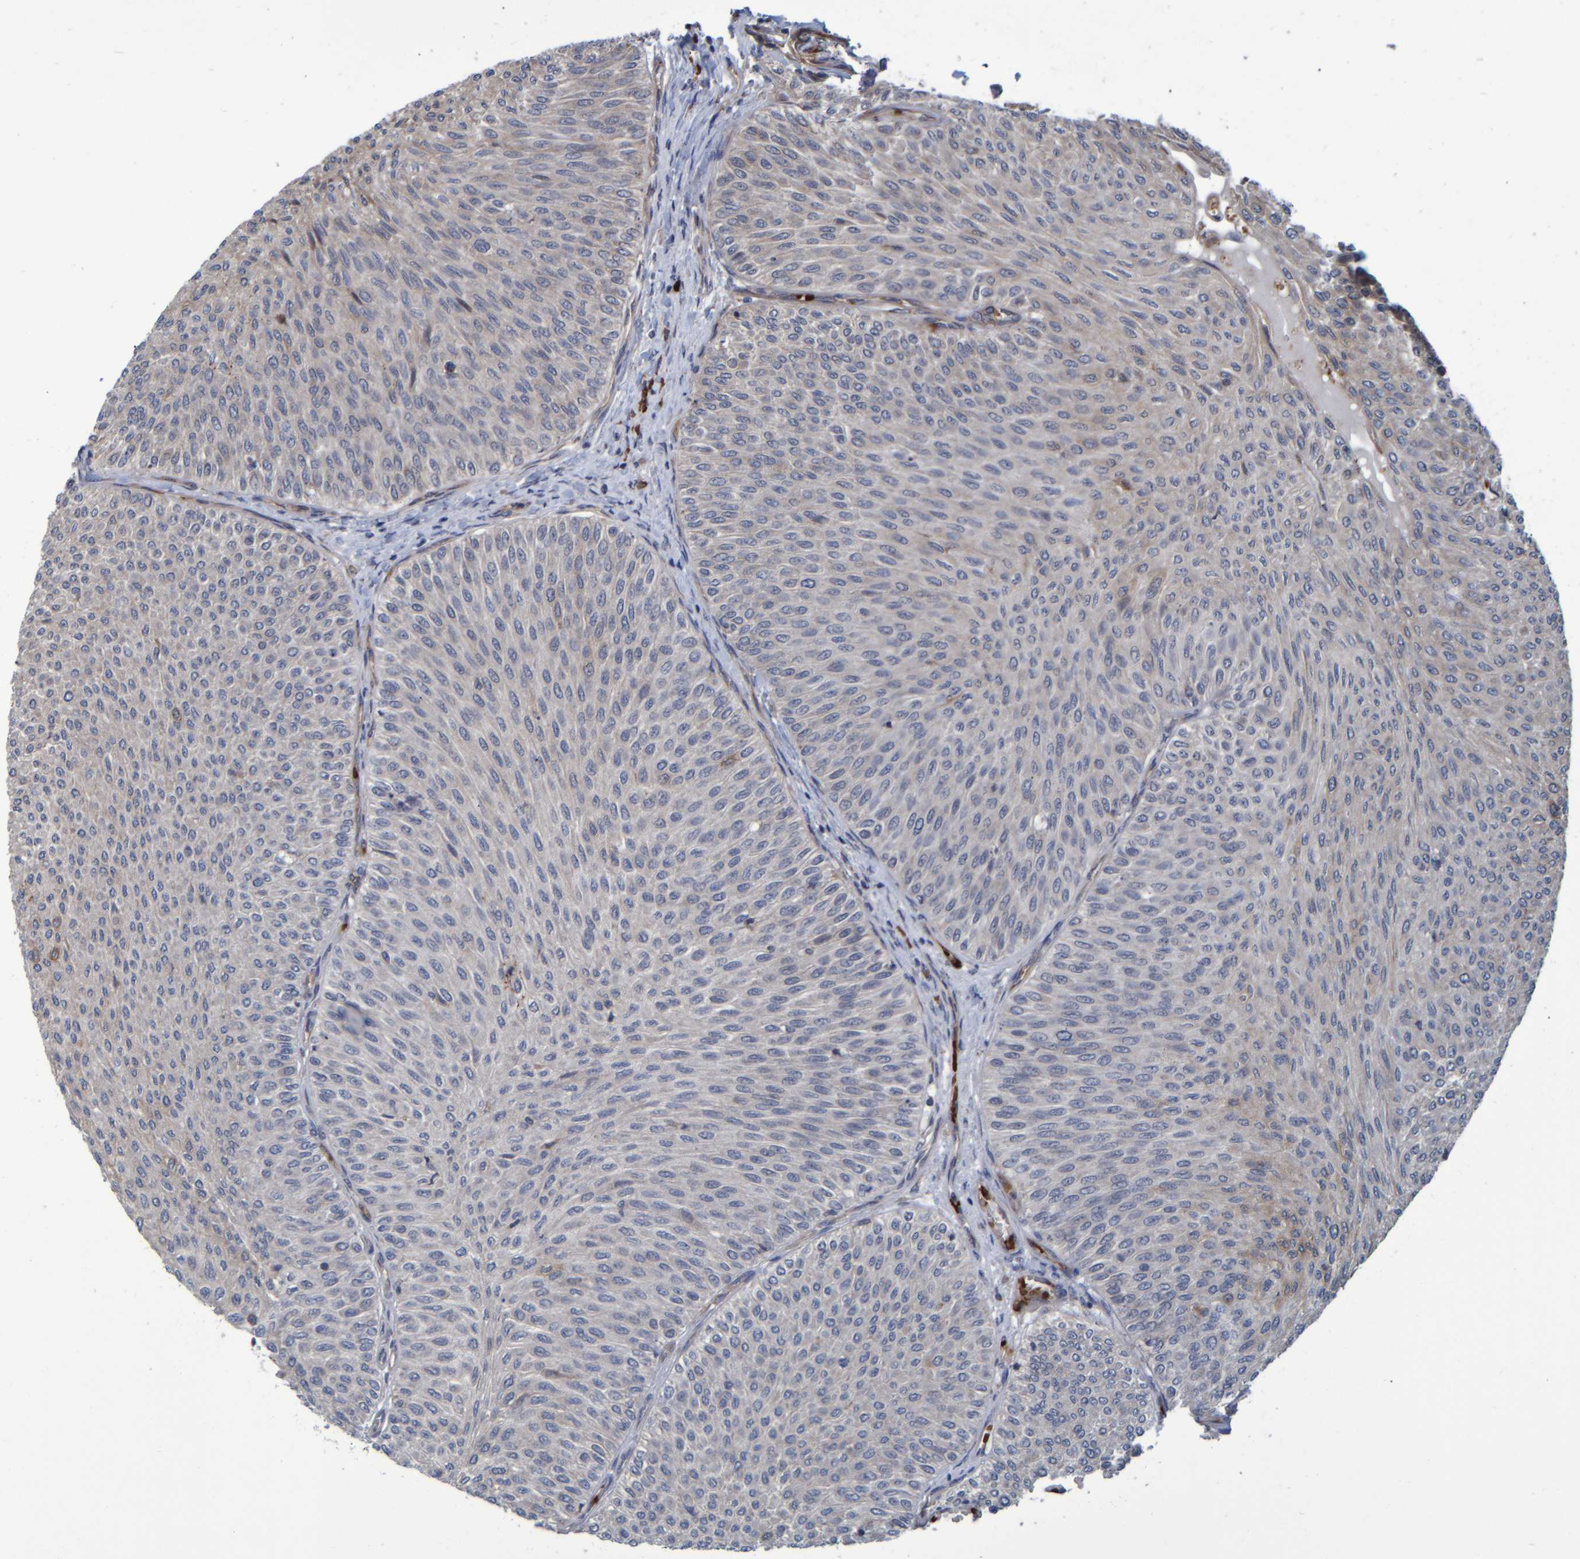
{"staining": {"intensity": "moderate", "quantity": "25%-75%", "location": "cytoplasmic/membranous"}, "tissue": "urothelial cancer", "cell_type": "Tumor cells", "image_type": "cancer", "snomed": [{"axis": "morphology", "description": "Urothelial carcinoma, Low grade"}, {"axis": "topography", "description": "Urinary bladder"}], "caption": "Tumor cells reveal medium levels of moderate cytoplasmic/membranous staining in about 25%-75% of cells in human urothelial carcinoma (low-grade).", "gene": "SPAG5", "patient": {"sex": "male", "age": 78}}